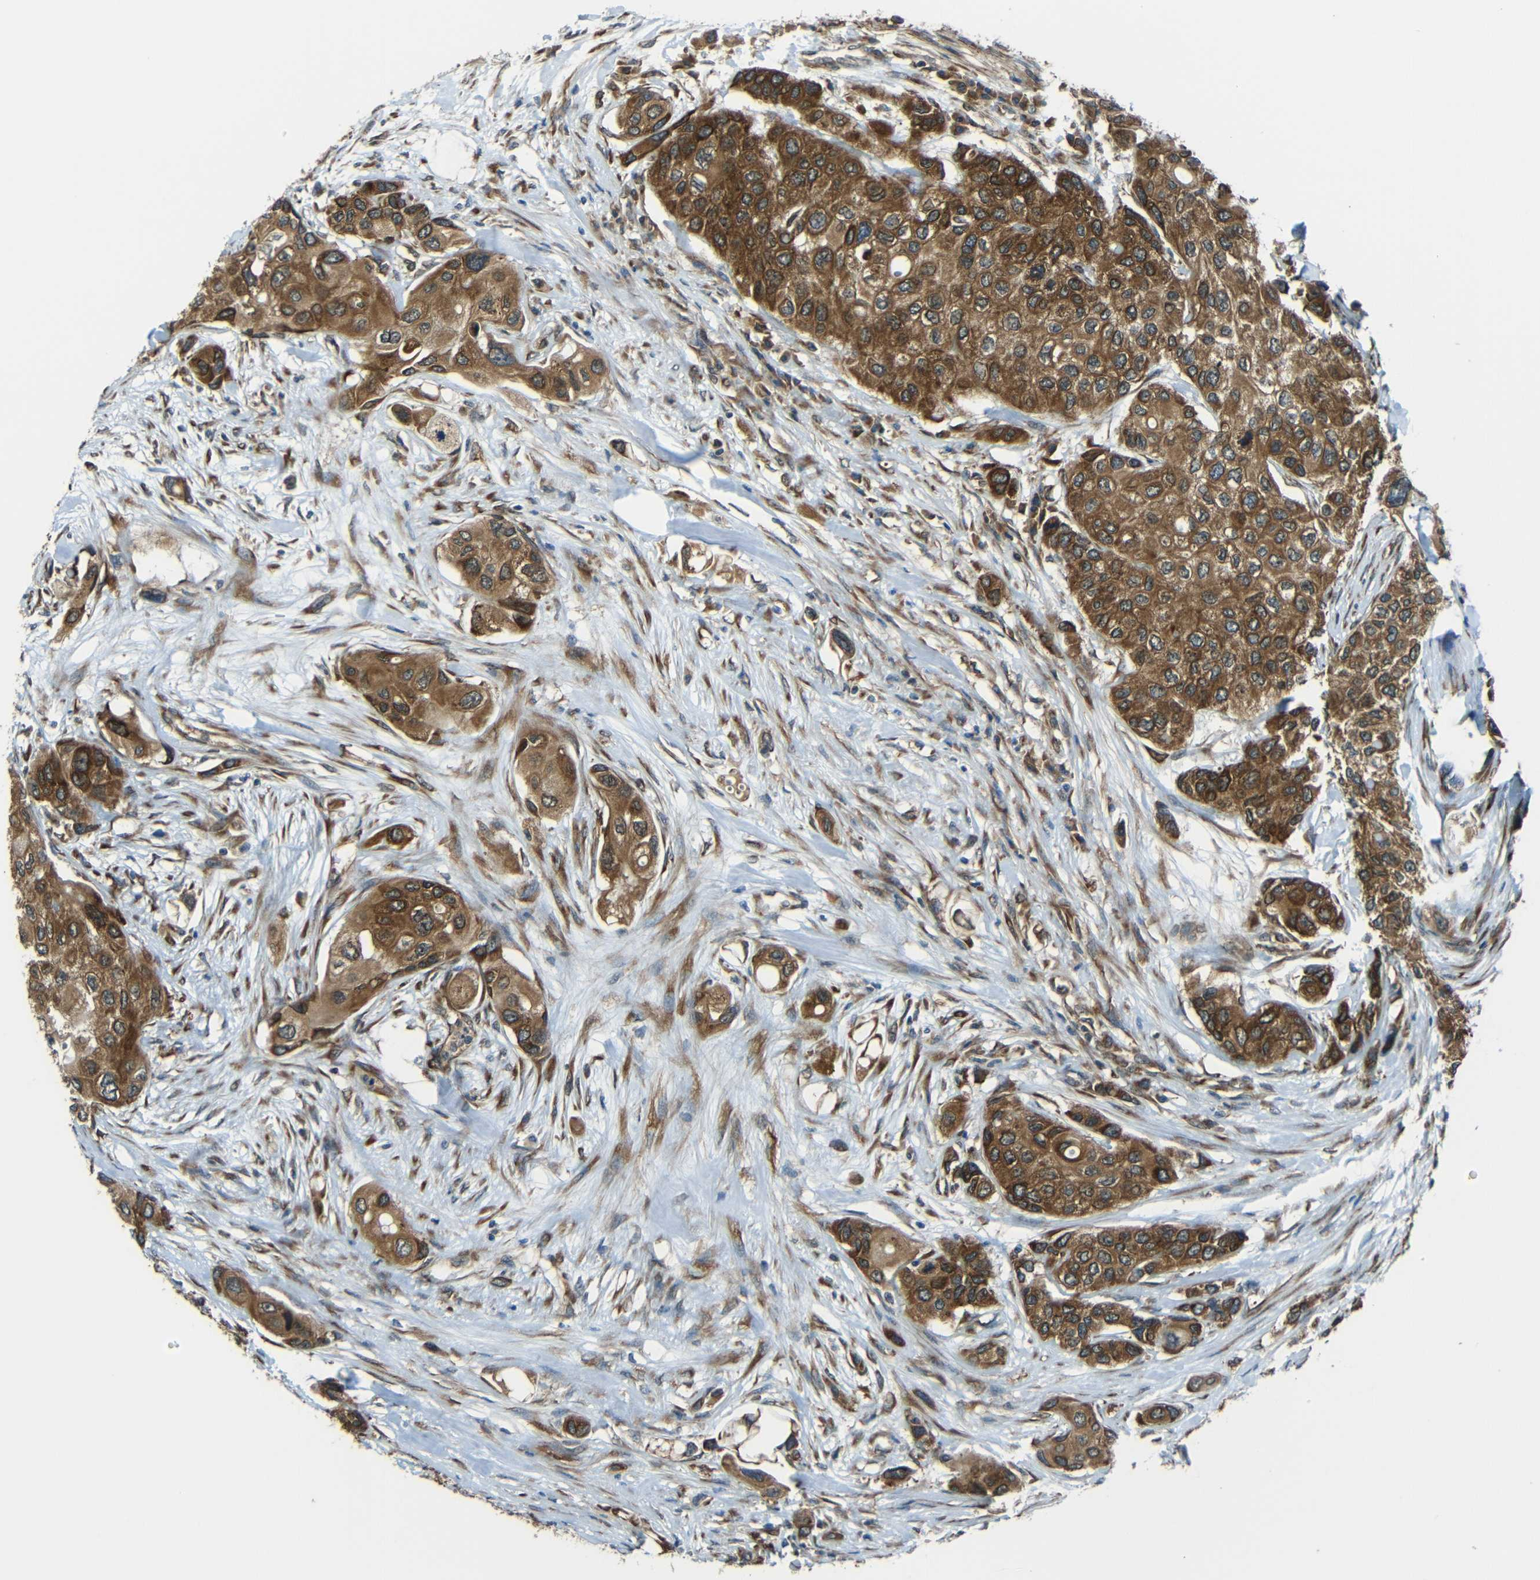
{"staining": {"intensity": "strong", "quantity": "25%-75%", "location": "cytoplasmic/membranous"}, "tissue": "urothelial cancer", "cell_type": "Tumor cells", "image_type": "cancer", "snomed": [{"axis": "morphology", "description": "Urothelial carcinoma, High grade"}, {"axis": "topography", "description": "Urinary bladder"}], "caption": "Brown immunohistochemical staining in human high-grade urothelial carcinoma shows strong cytoplasmic/membranous staining in about 25%-75% of tumor cells.", "gene": "VAPB", "patient": {"sex": "female", "age": 56}}